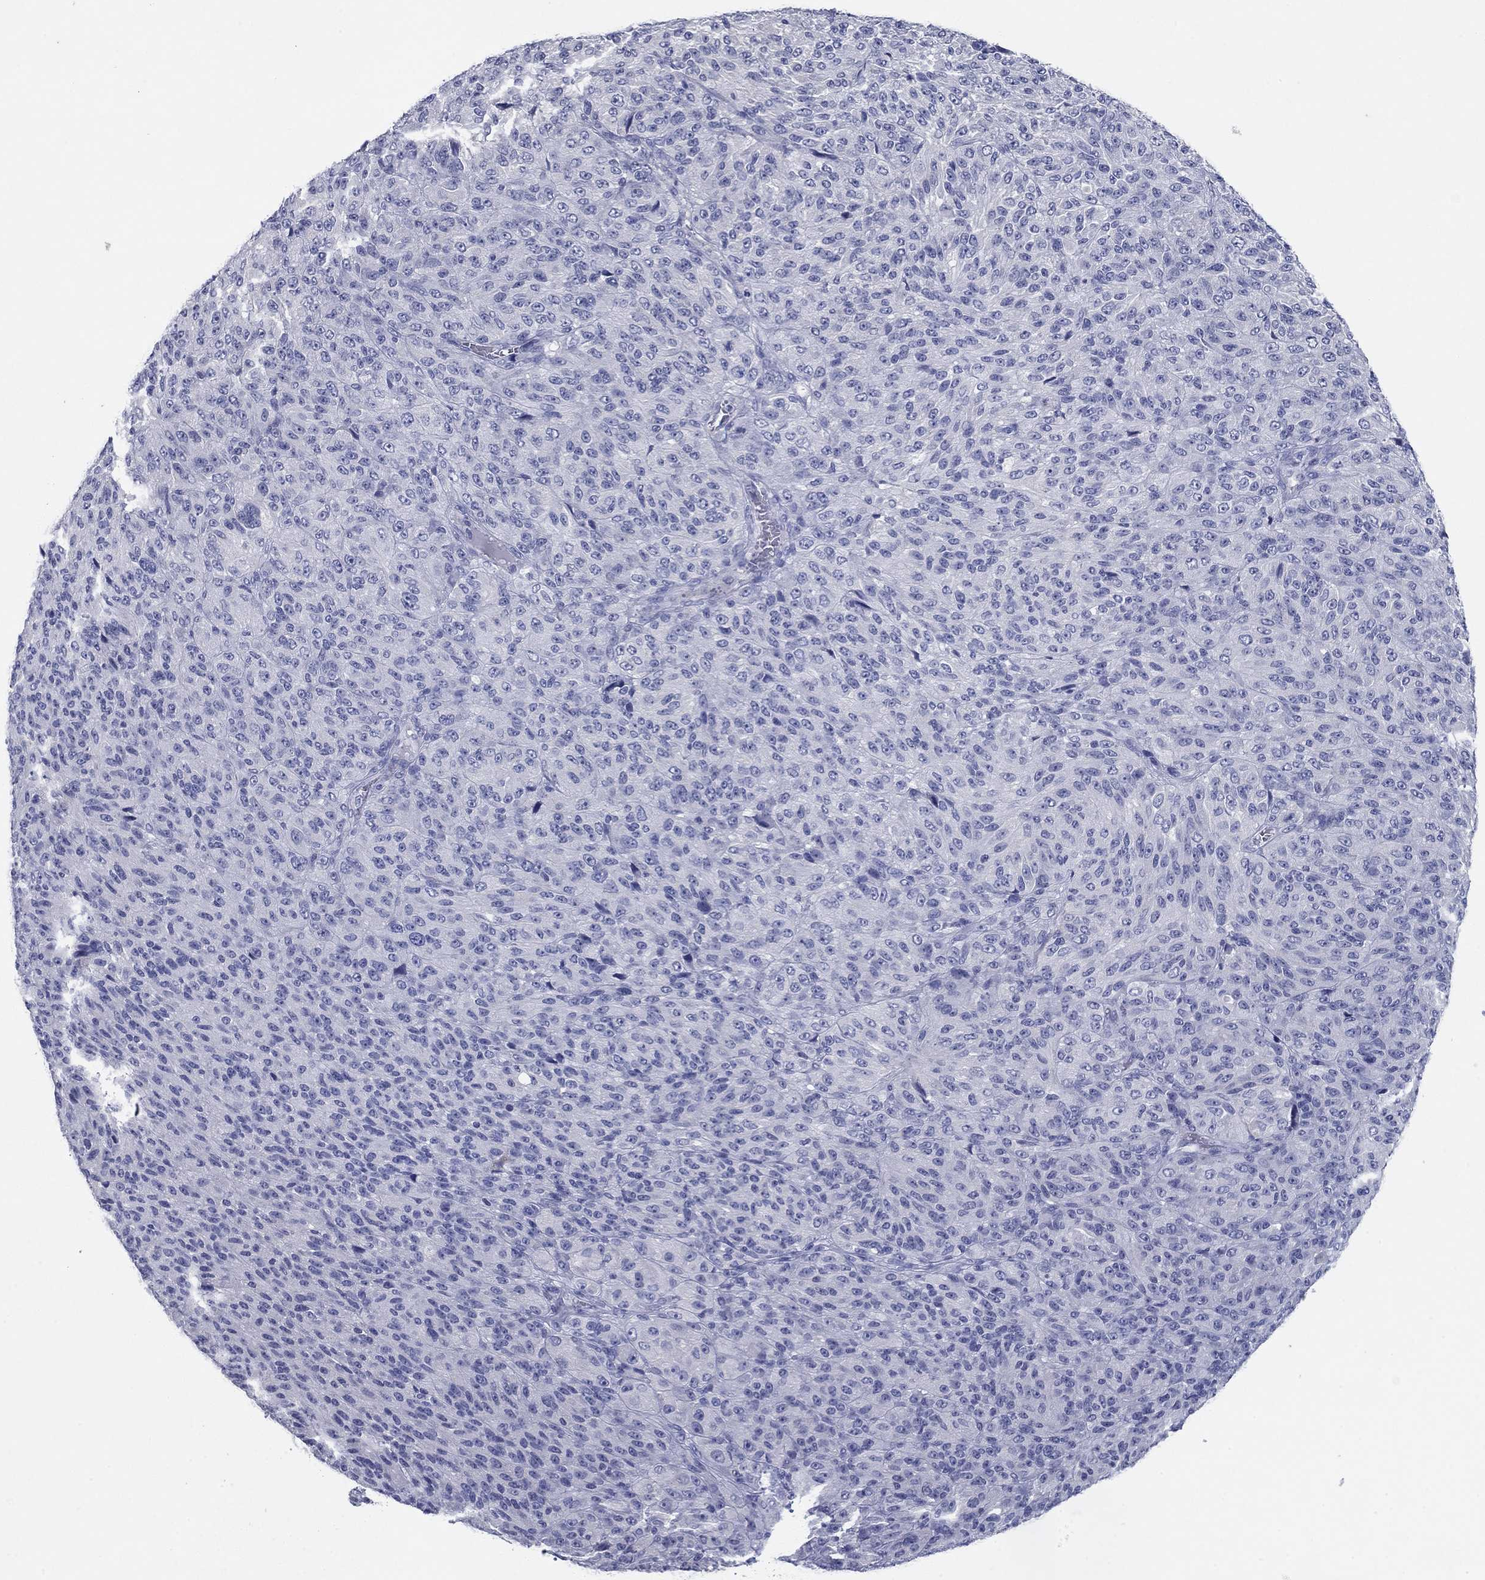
{"staining": {"intensity": "negative", "quantity": "none", "location": "none"}, "tissue": "melanoma", "cell_type": "Tumor cells", "image_type": "cancer", "snomed": [{"axis": "morphology", "description": "Malignant melanoma, Metastatic site"}, {"axis": "topography", "description": "Brain"}], "caption": "Protein analysis of melanoma demonstrates no significant staining in tumor cells.", "gene": "PLS1", "patient": {"sex": "female", "age": 56}}